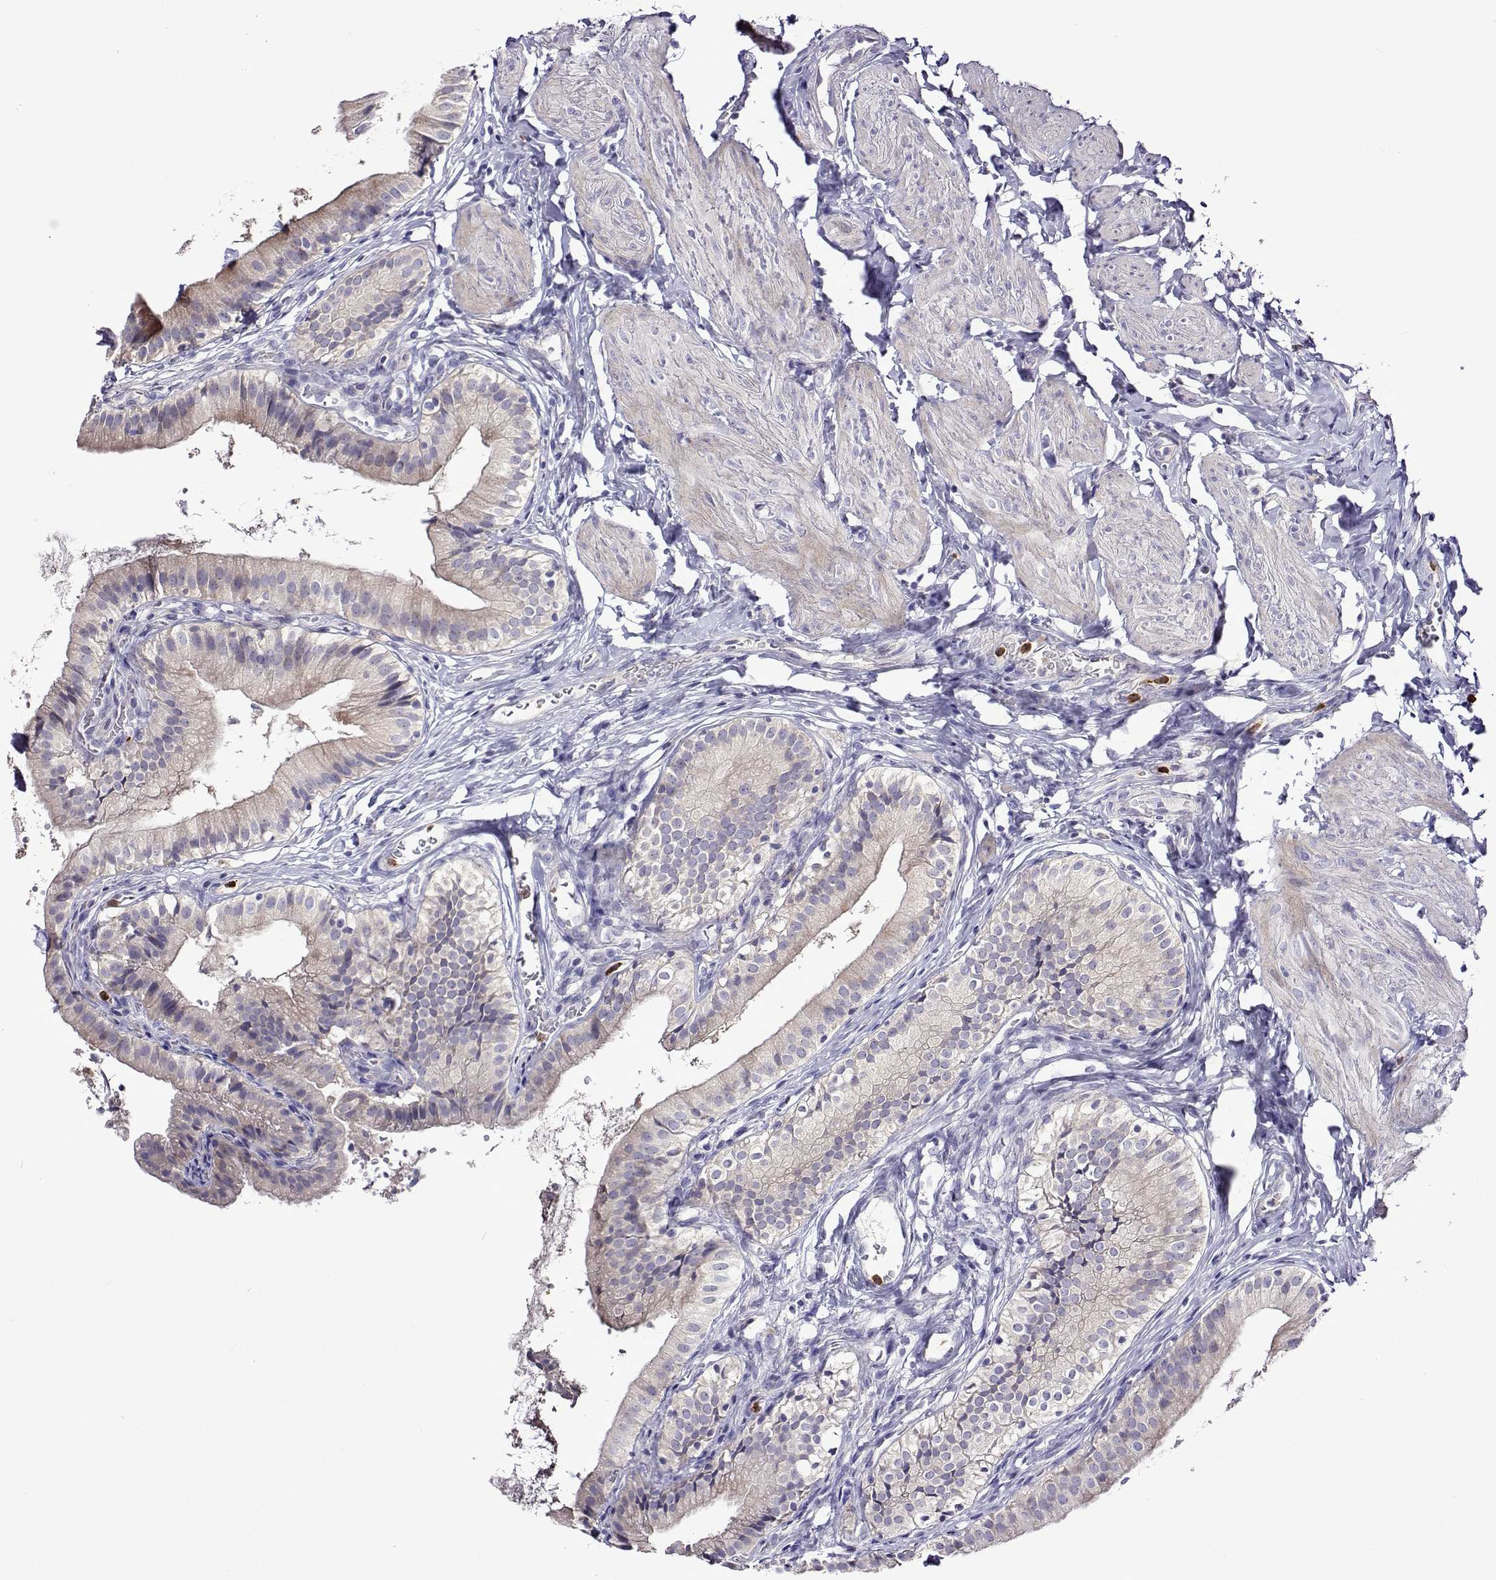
{"staining": {"intensity": "negative", "quantity": "none", "location": "none"}, "tissue": "gallbladder", "cell_type": "Glandular cells", "image_type": "normal", "snomed": [{"axis": "morphology", "description": "Normal tissue, NOS"}, {"axis": "topography", "description": "Gallbladder"}], "caption": "Glandular cells show no significant positivity in normal gallbladder. (DAB immunohistochemistry, high magnification).", "gene": "SULT2A1", "patient": {"sex": "female", "age": 47}}